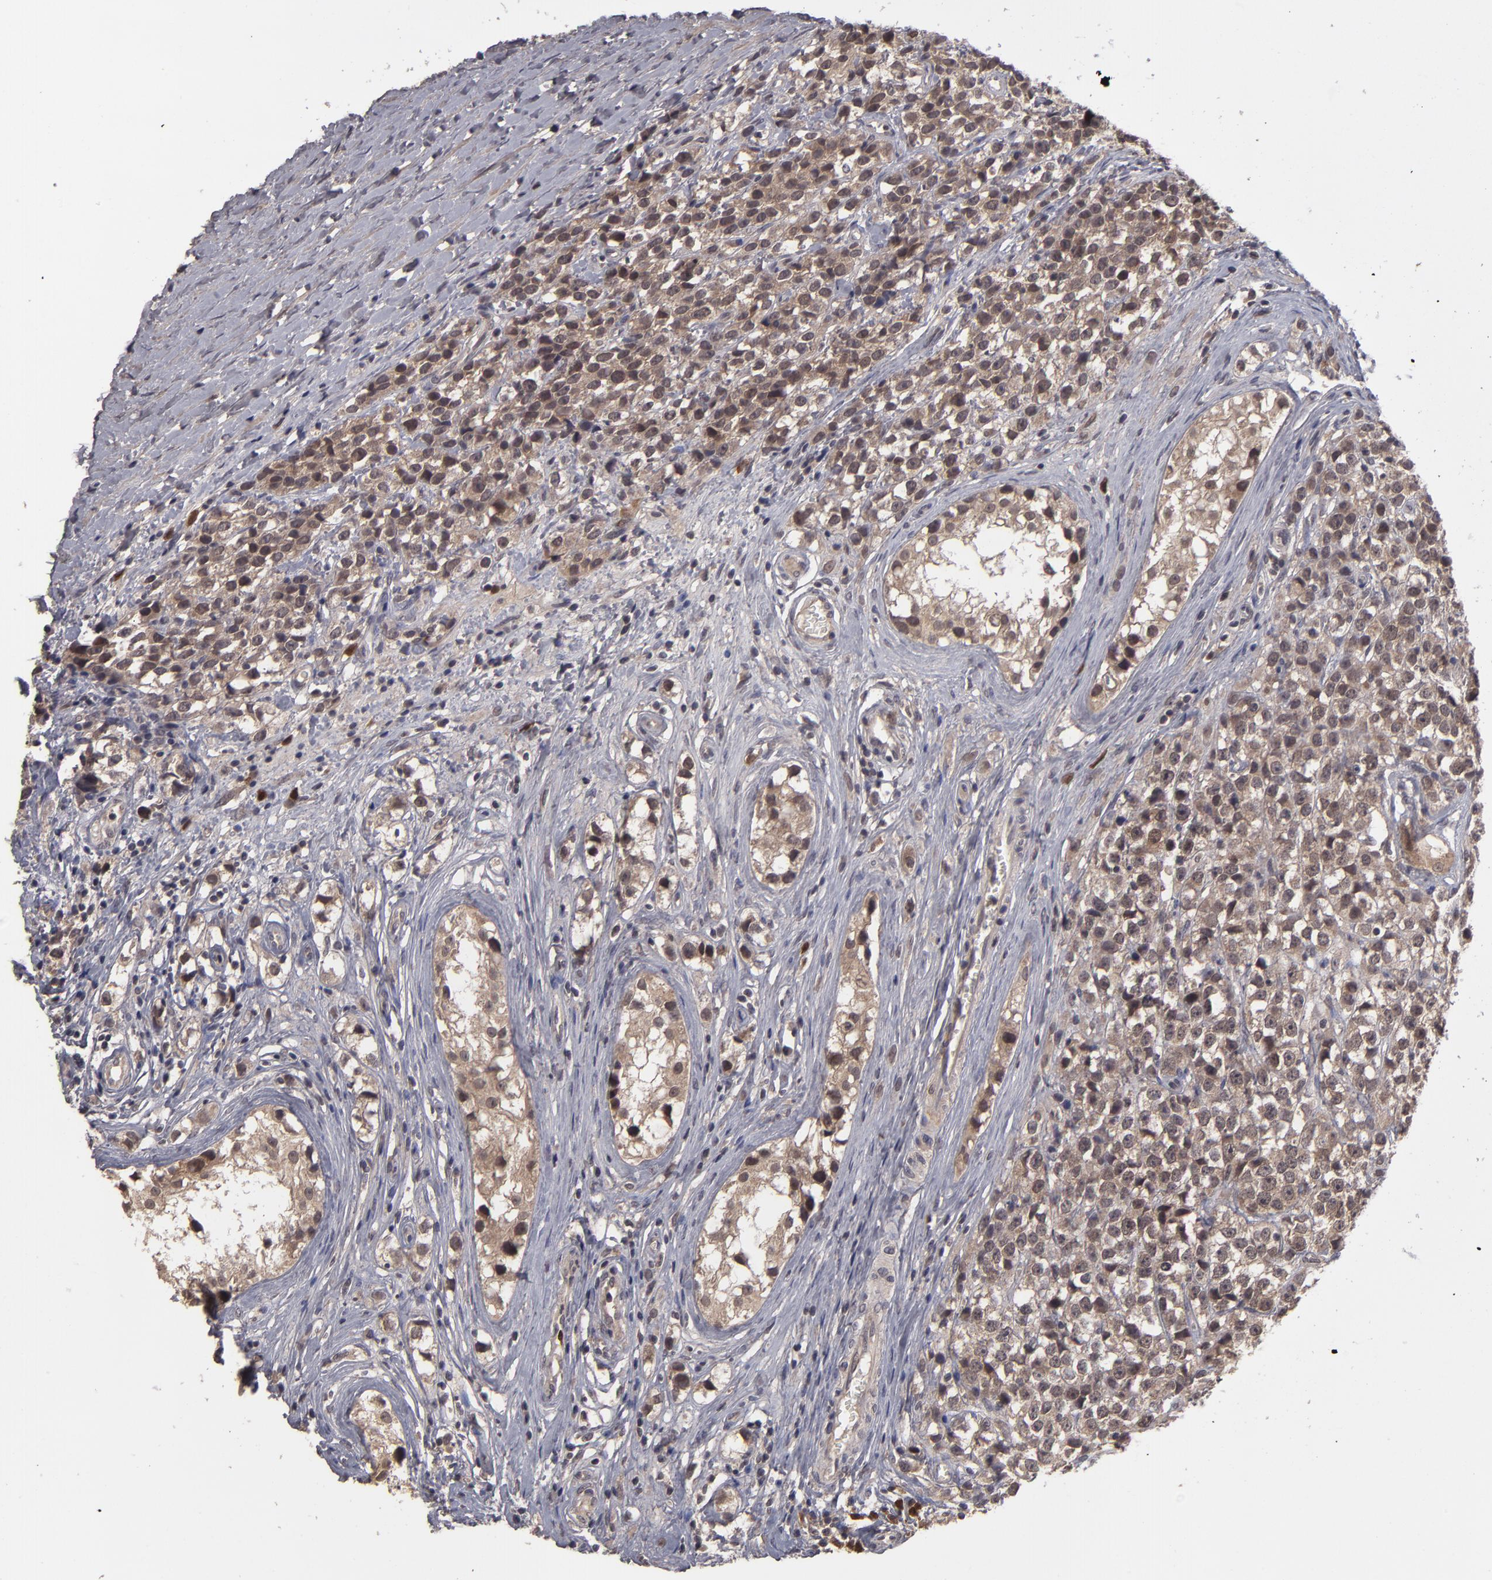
{"staining": {"intensity": "moderate", "quantity": ">75%", "location": "cytoplasmic/membranous,nuclear"}, "tissue": "testis cancer", "cell_type": "Tumor cells", "image_type": "cancer", "snomed": [{"axis": "morphology", "description": "Seminoma, NOS"}, {"axis": "topography", "description": "Testis"}], "caption": "Protein staining by IHC exhibits moderate cytoplasmic/membranous and nuclear staining in about >75% of tumor cells in testis seminoma.", "gene": "TYMS", "patient": {"sex": "male", "age": 25}}